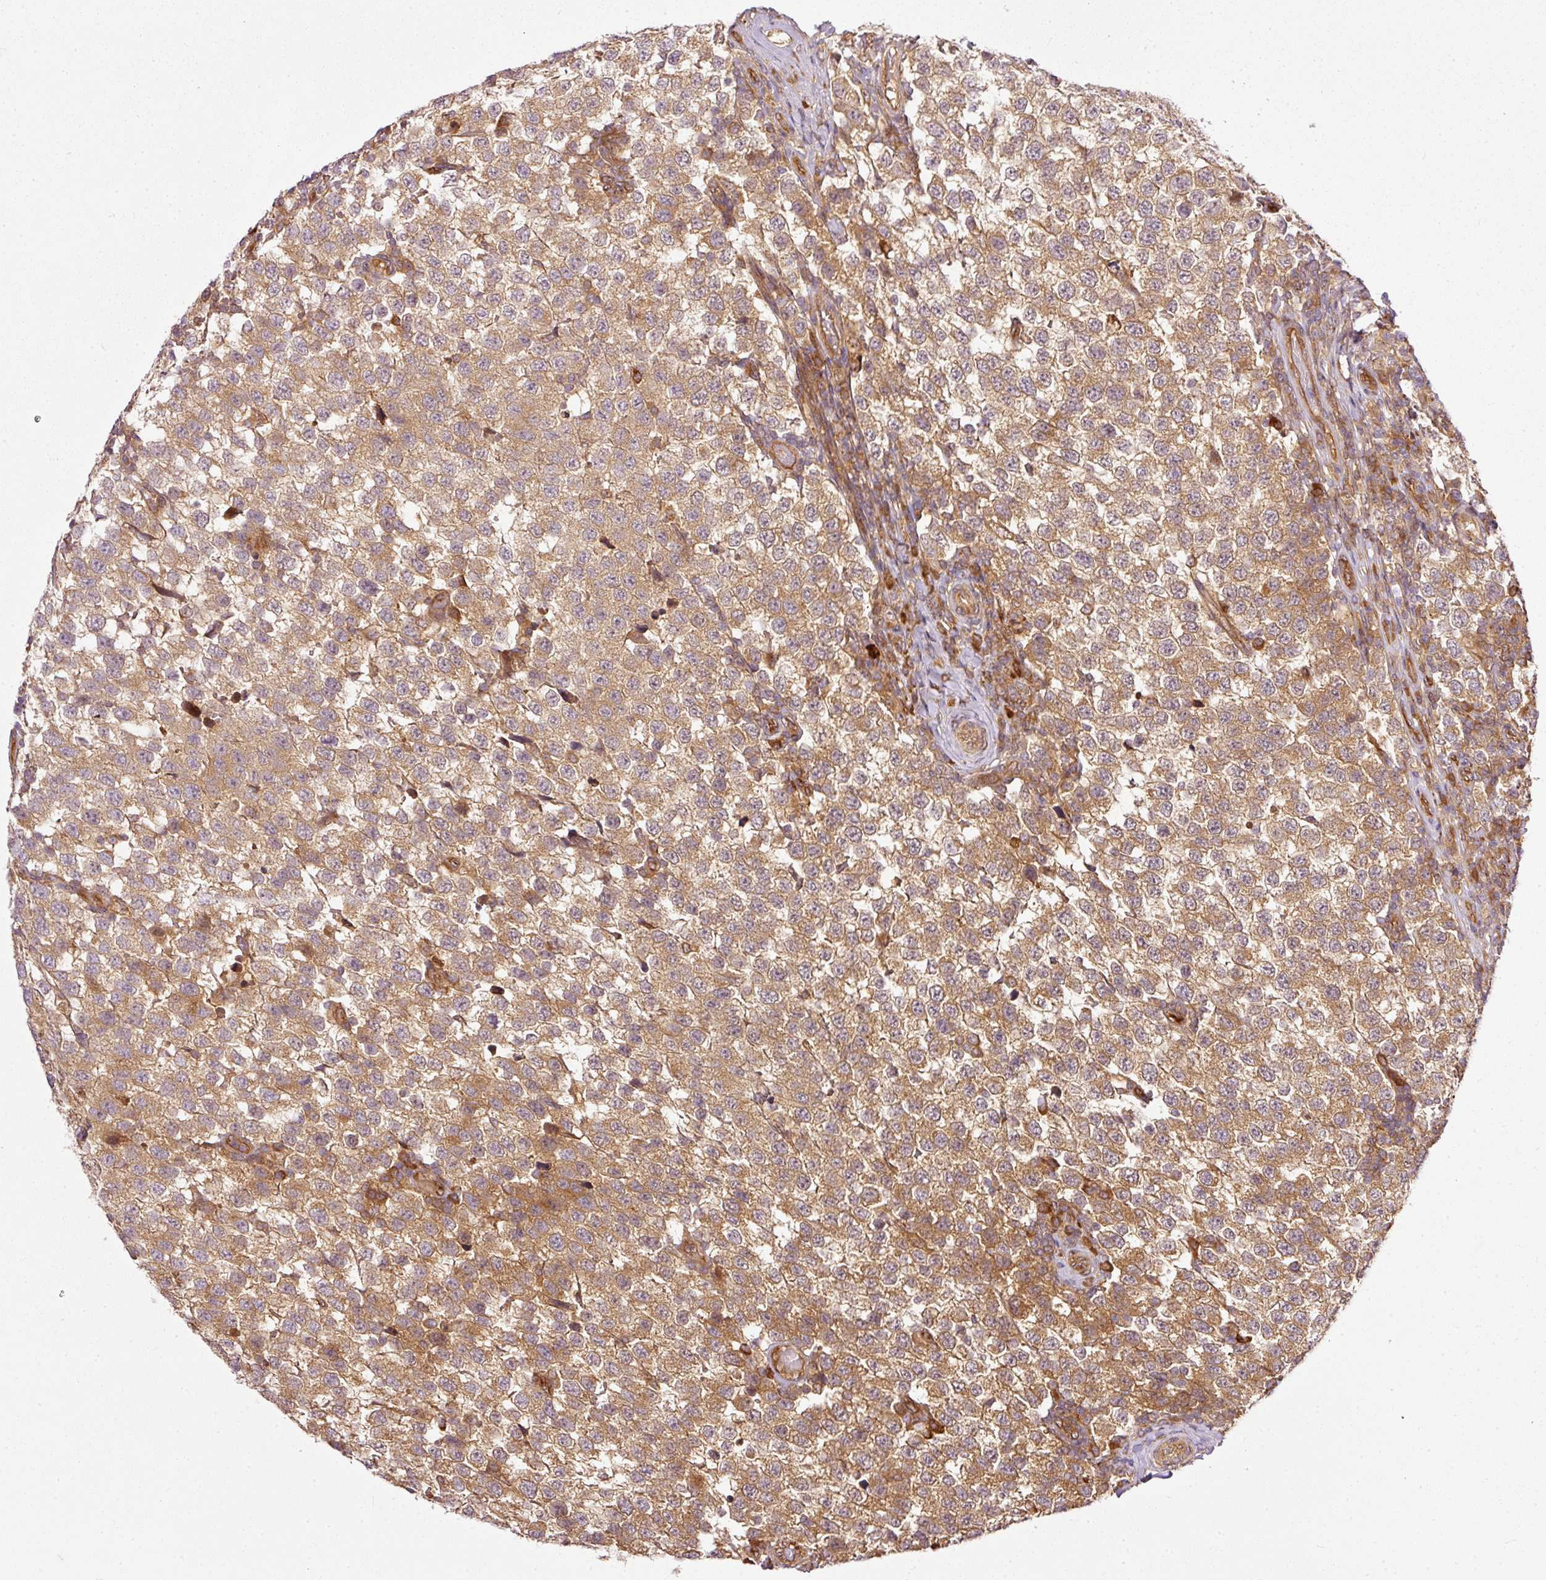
{"staining": {"intensity": "moderate", "quantity": ">75%", "location": "cytoplasmic/membranous"}, "tissue": "testis cancer", "cell_type": "Tumor cells", "image_type": "cancer", "snomed": [{"axis": "morphology", "description": "Seminoma, NOS"}, {"axis": "topography", "description": "Testis"}], "caption": "Immunohistochemical staining of human testis seminoma displays medium levels of moderate cytoplasmic/membranous protein staining in approximately >75% of tumor cells.", "gene": "MIF4GD", "patient": {"sex": "male", "age": 34}}